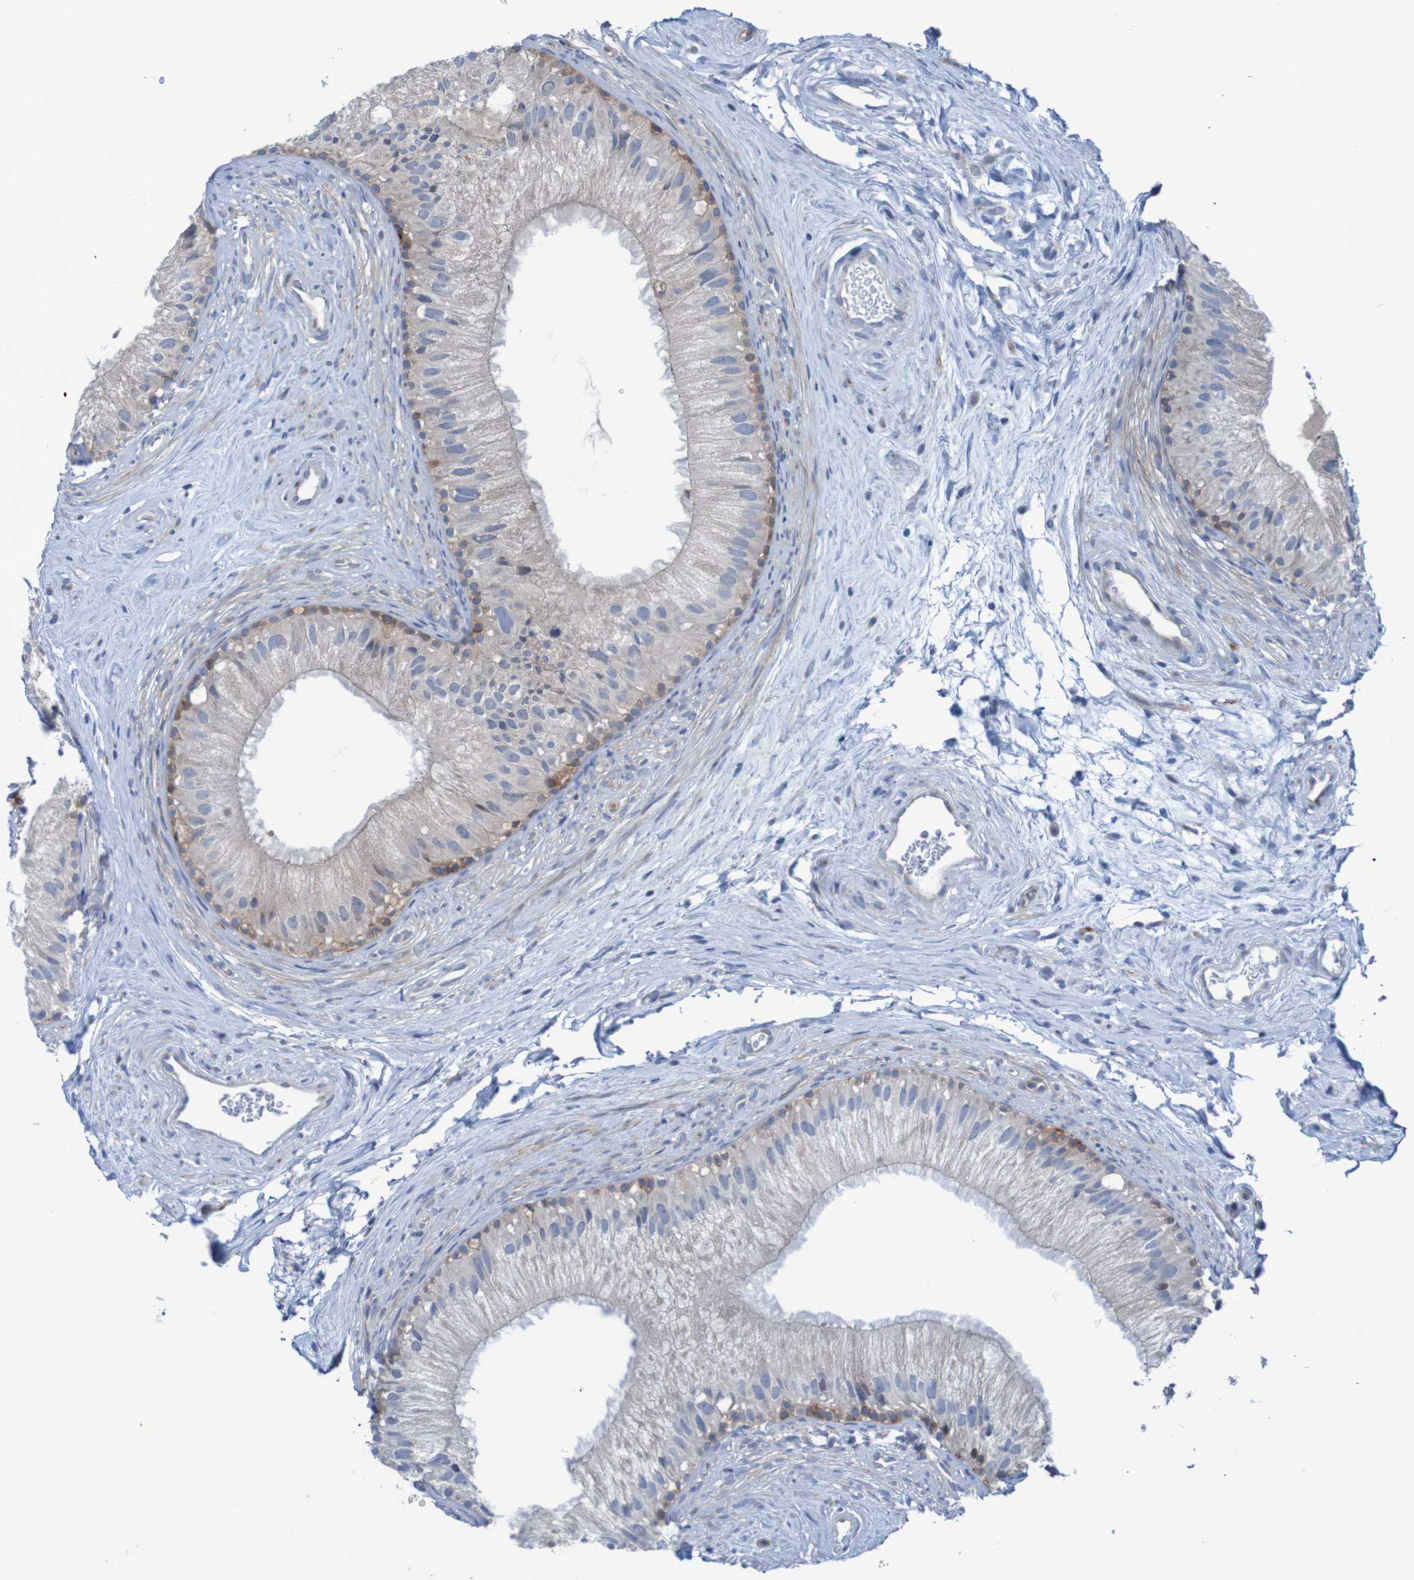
{"staining": {"intensity": "weak", "quantity": ">75%", "location": "cytoplasmic/membranous"}, "tissue": "epididymis", "cell_type": "Glandular cells", "image_type": "normal", "snomed": [{"axis": "morphology", "description": "Normal tissue, NOS"}, {"axis": "topography", "description": "Epididymis"}], "caption": "About >75% of glandular cells in normal epididymis demonstrate weak cytoplasmic/membranous protein expression as visualized by brown immunohistochemical staining.", "gene": "ANGPT4", "patient": {"sex": "male", "age": 56}}